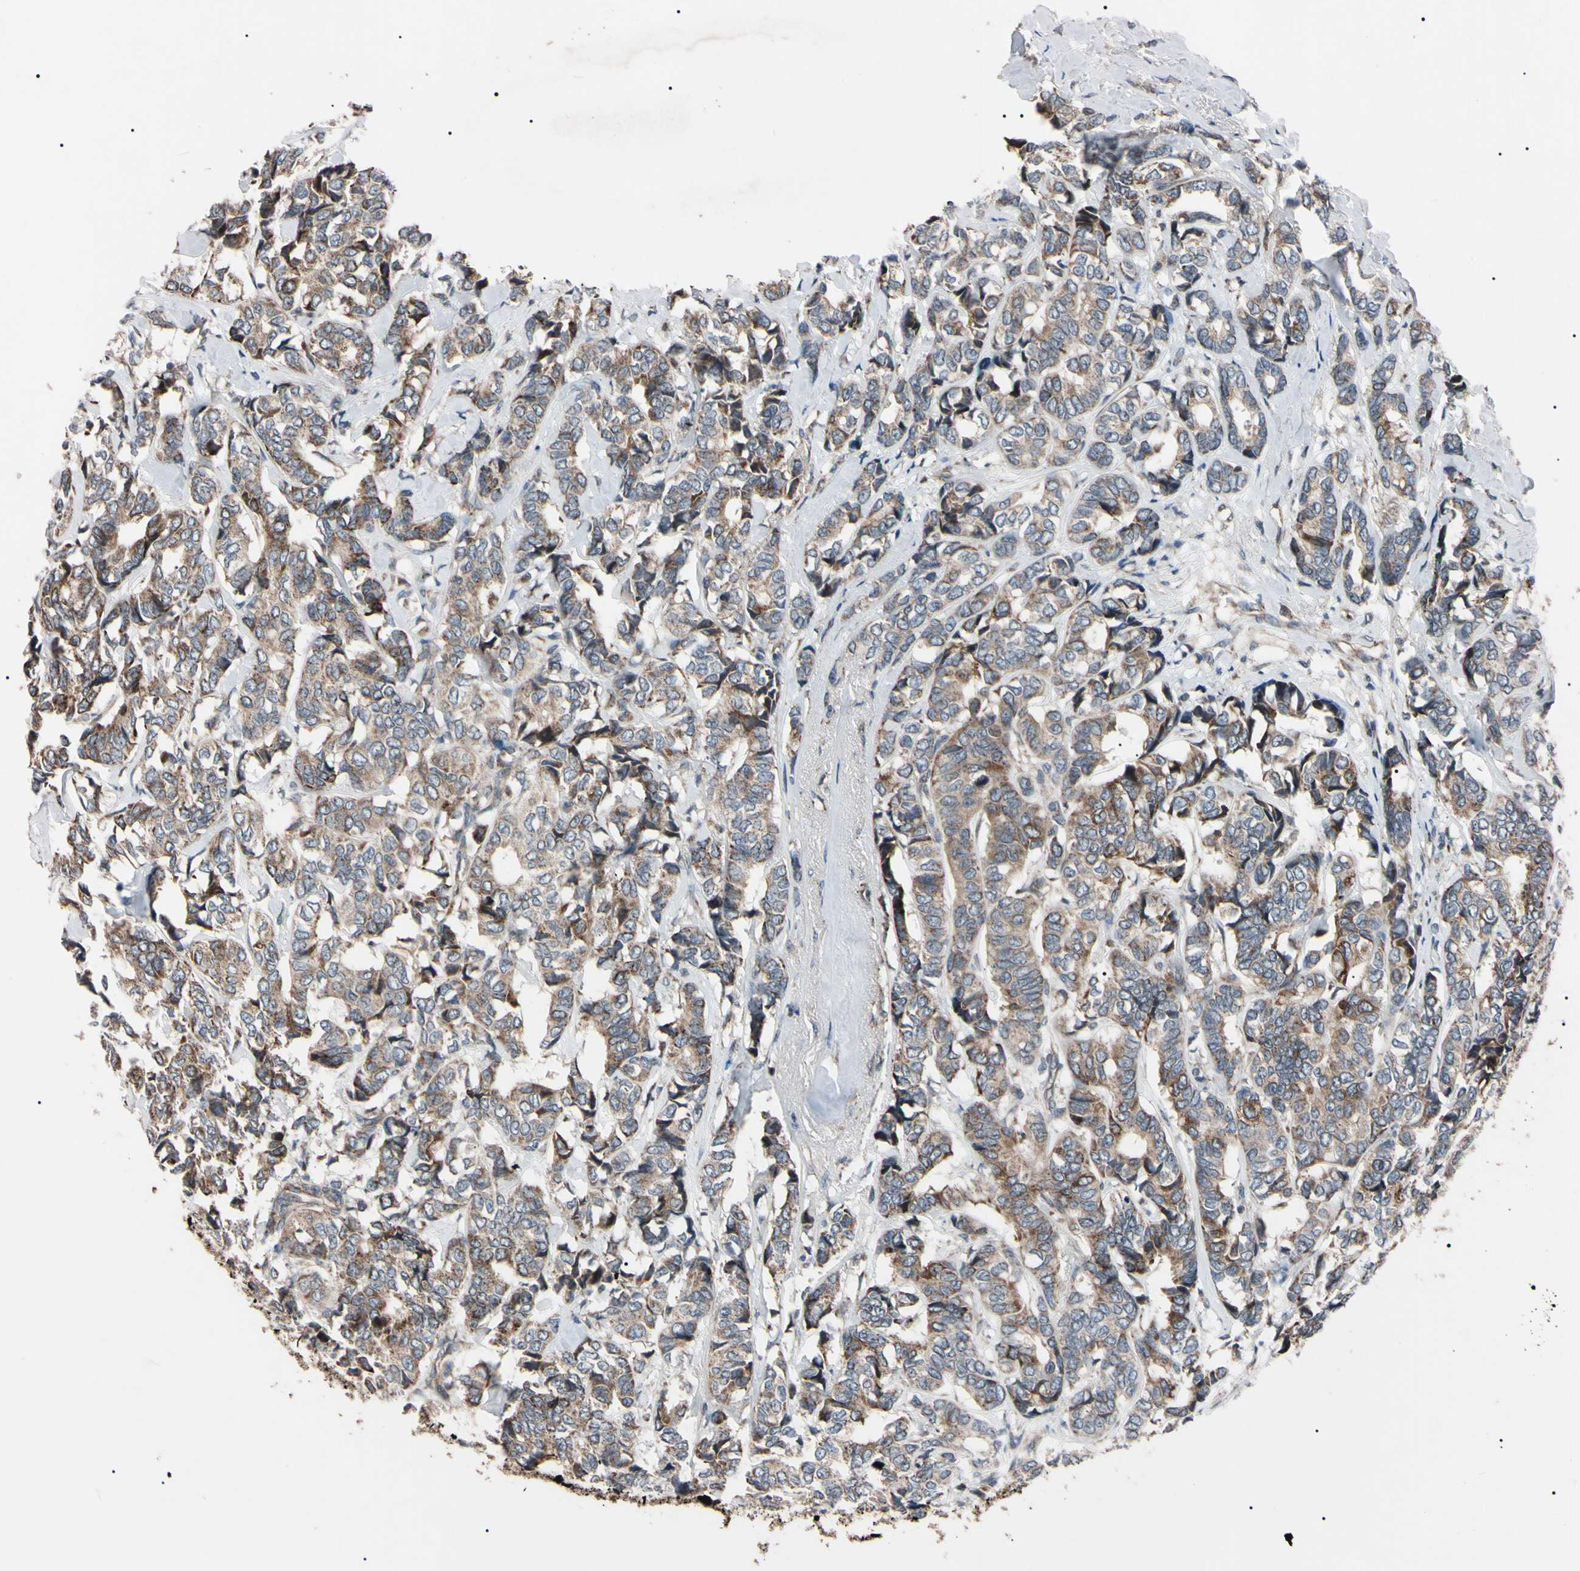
{"staining": {"intensity": "weak", "quantity": ">75%", "location": "cytoplasmic/membranous"}, "tissue": "breast cancer", "cell_type": "Tumor cells", "image_type": "cancer", "snomed": [{"axis": "morphology", "description": "Duct carcinoma"}, {"axis": "topography", "description": "Breast"}], "caption": "Weak cytoplasmic/membranous protein positivity is seen in approximately >75% of tumor cells in invasive ductal carcinoma (breast).", "gene": "TNFRSF1A", "patient": {"sex": "female", "age": 87}}